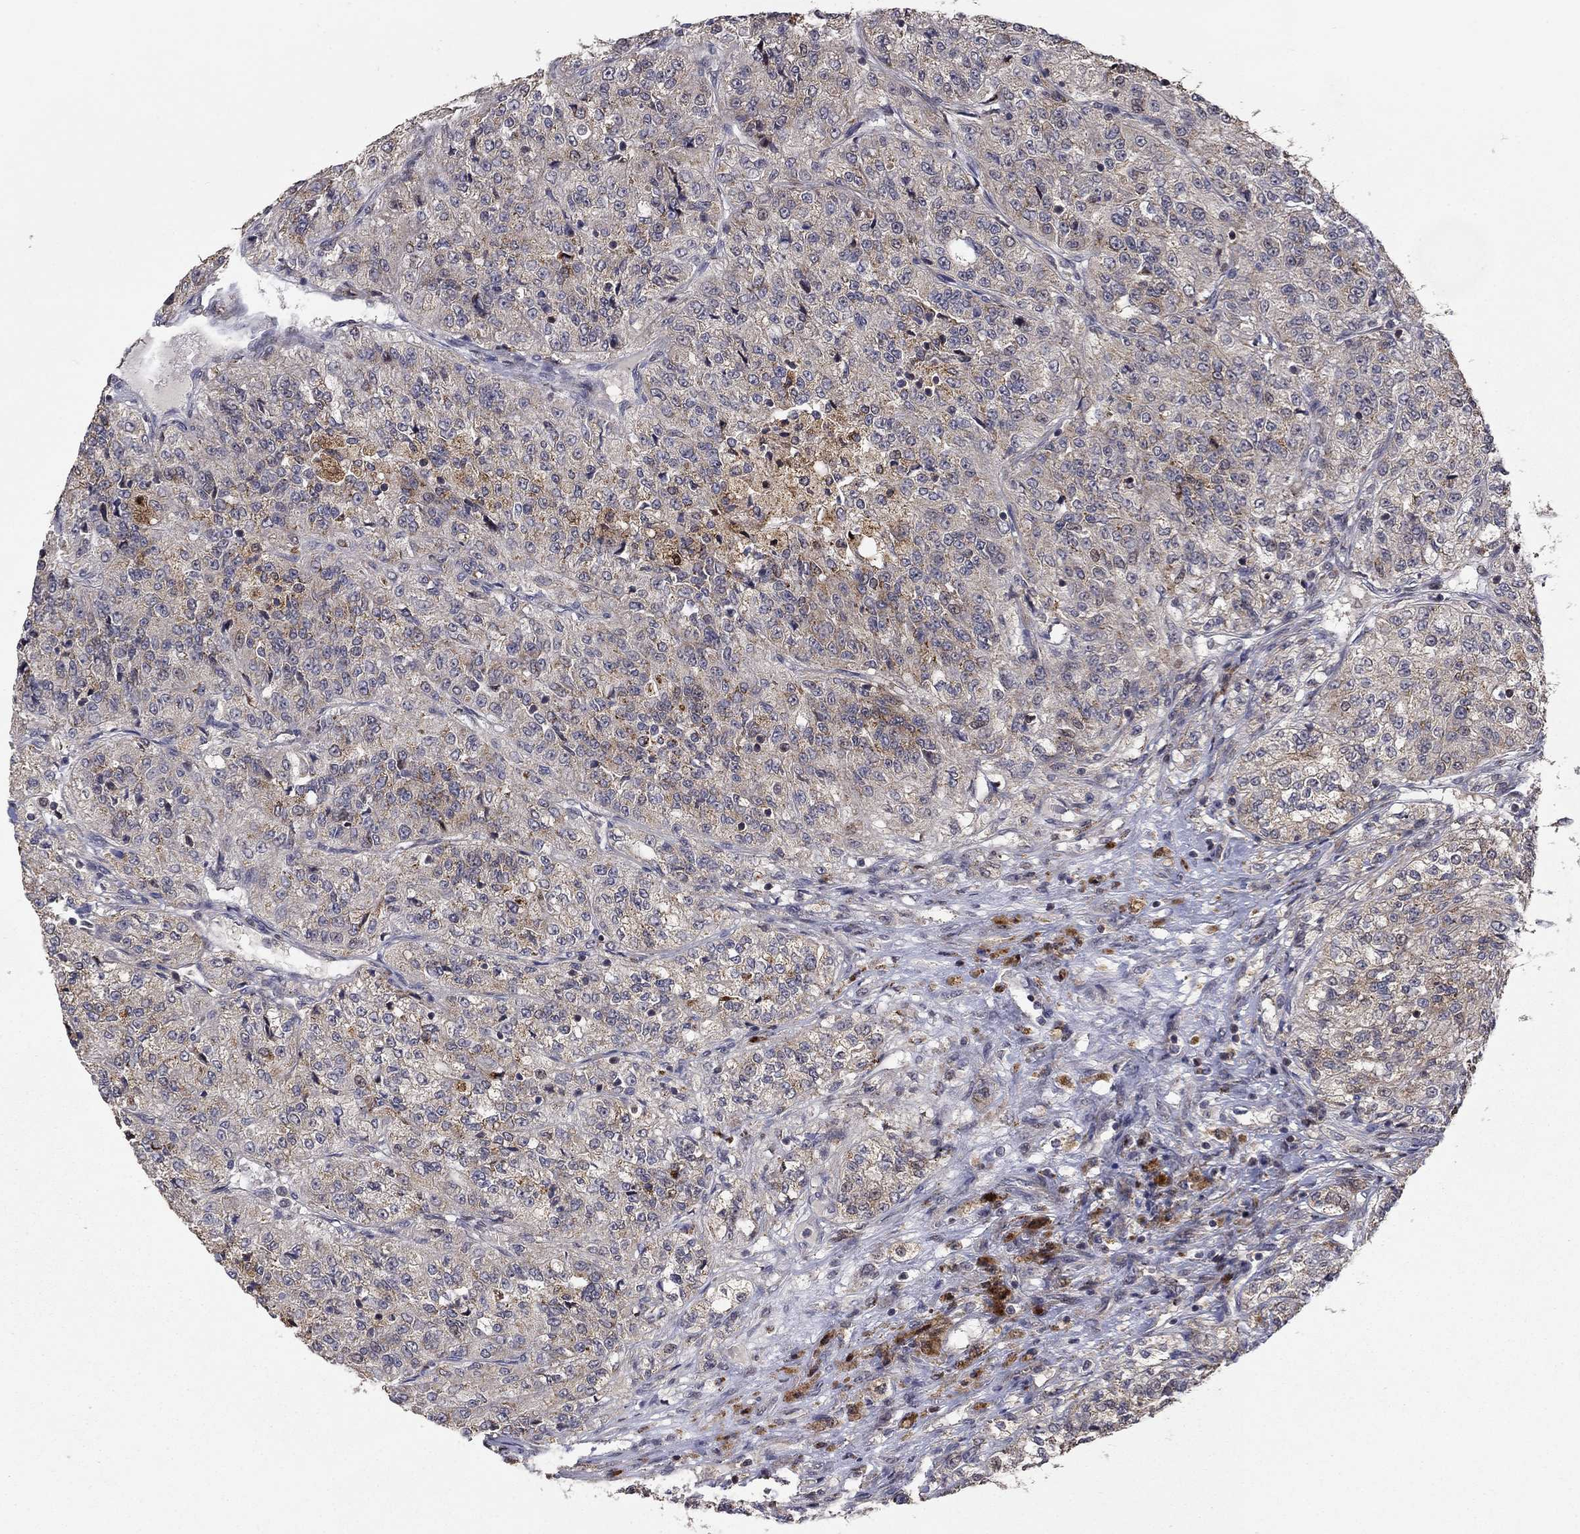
{"staining": {"intensity": "moderate", "quantity": "<25%", "location": "cytoplasmic/membranous"}, "tissue": "renal cancer", "cell_type": "Tumor cells", "image_type": "cancer", "snomed": [{"axis": "morphology", "description": "Adenocarcinoma, NOS"}, {"axis": "topography", "description": "Kidney"}], "caption": "Immunohistochemical staining of human renal adenocarcinoma demonstrates low levels of moderate cytoplasmic/membranous protein staining in approximately <25% of tumor cells.", "gene": "LPCAT4", "patient": {"sex": "female", "age": 63}}